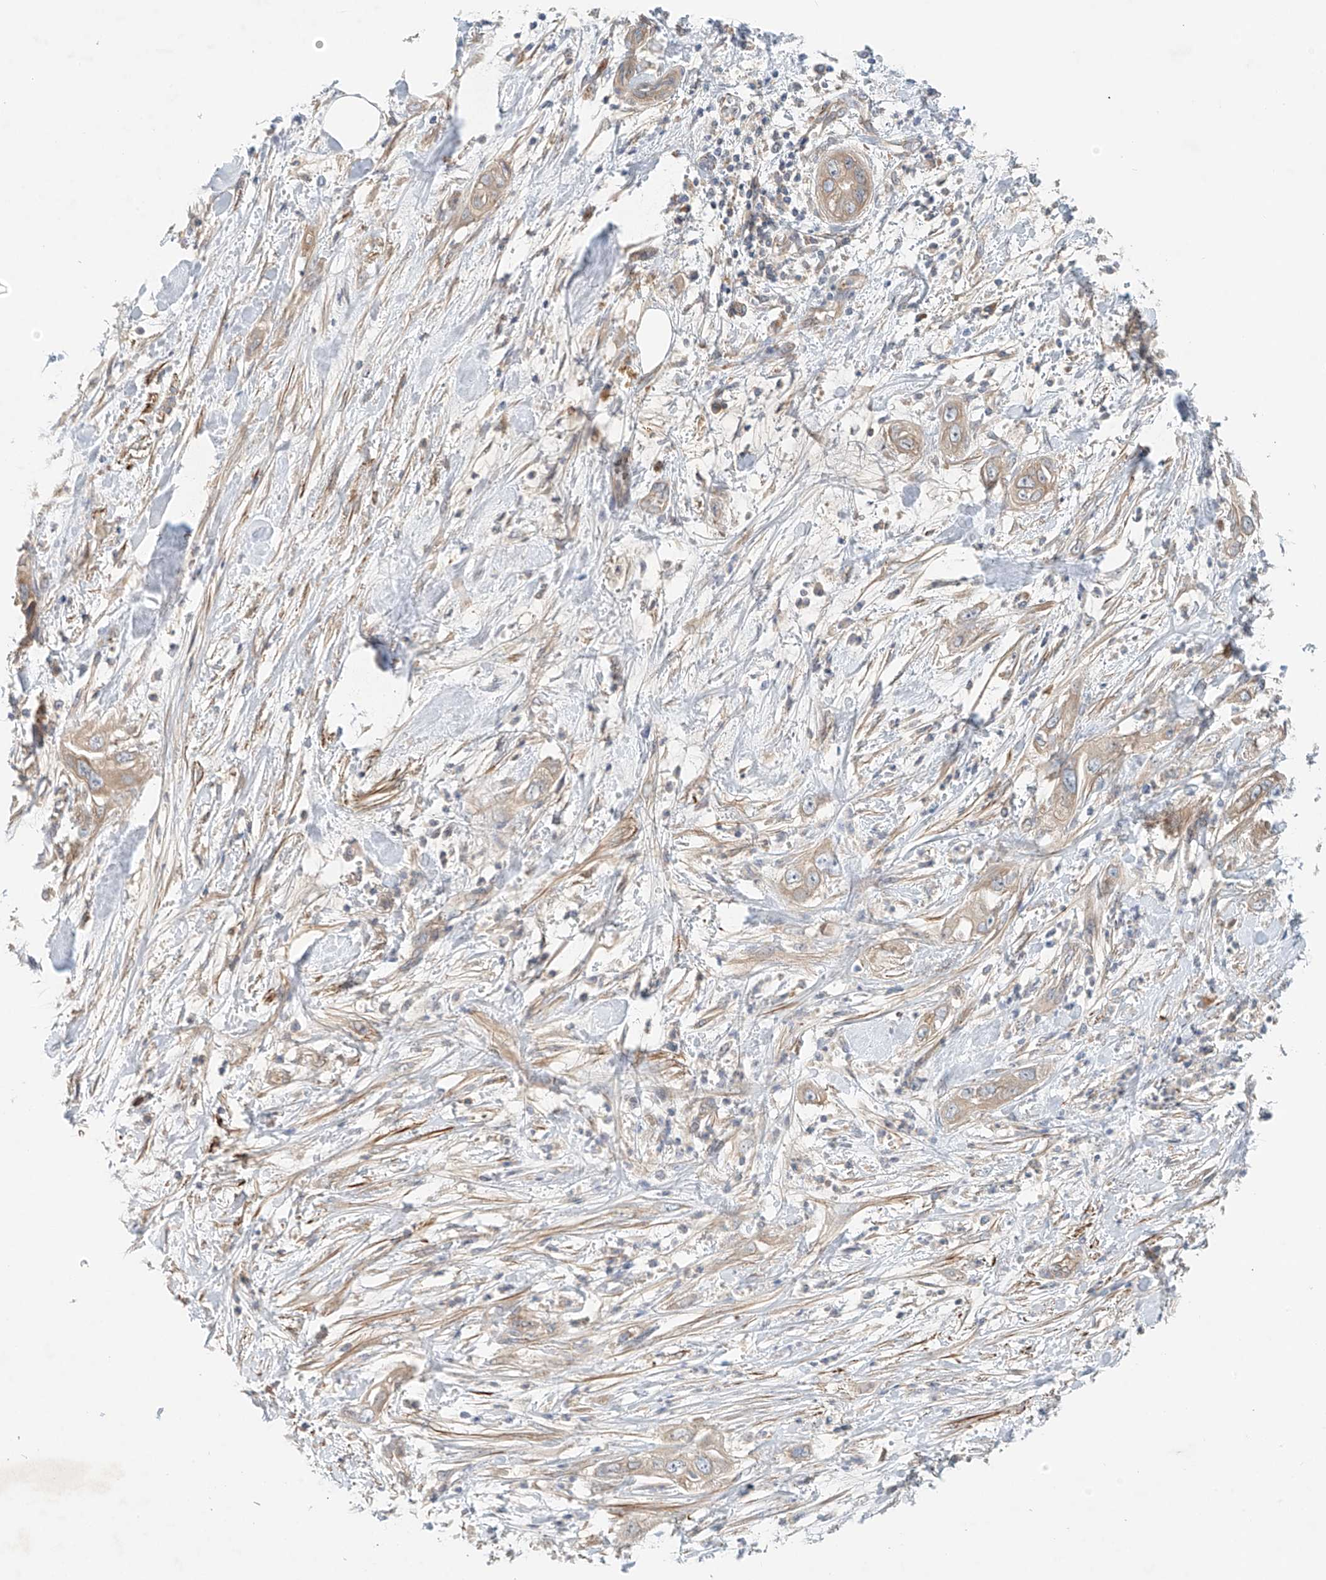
{"staining": {"intensity": "weak", "quantity": "25%-75%", "location": "cytoplasmic/membranous"}, "tissue": "pancreatic cancer", "cell_type": "Tumor cells", "image_type": "cancer", "snomed": [{"axis": "morphology", "description": "Adenocarcinoma, NOS"}, {"axis": "topography", "description": "Pancreas"}], "caption": "The image displays immunohistochemical staining of adenocarcinoma (pancreatic). There is weak cytoplasmic/membranous staining is identified in about 25%-75% of tumor cells.", "gene": "LYRM9", "patient": {"sex": "female", "age": 78}}